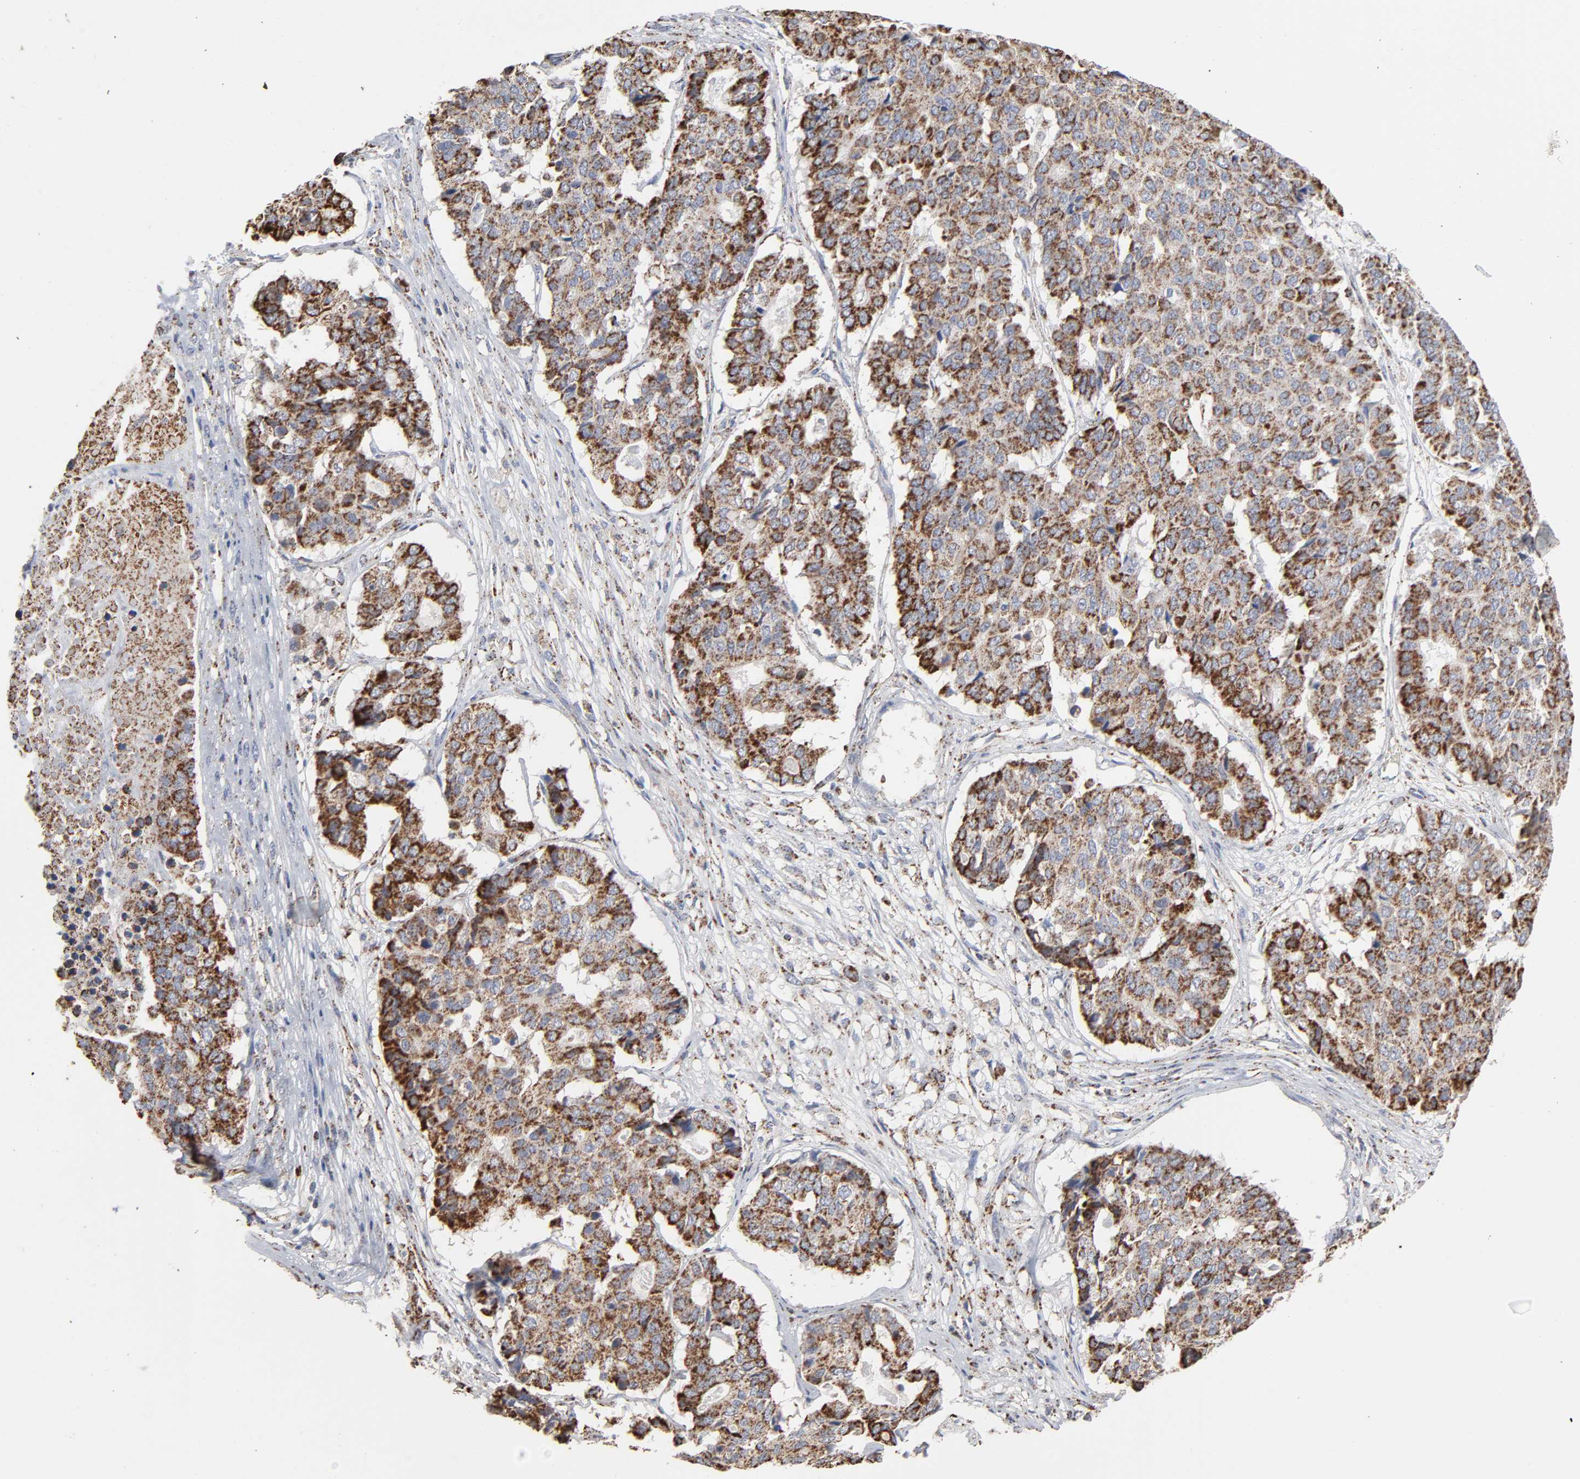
{"staining": {"intensity": "strong", "quantity": ">75%", "location": "cytoplasmic/membranous"}, "tissue": "pancreatic cancer", "cell_type": "Tumor cells", "image_type": "cancer", "snomed": [{"axis": "morphology", "description": "Adenocarcinoma, NOS"}, {"axis": "topography", "description": "Pancreas"}], "caption": "Immunohistochemical staining of human pancreatic cancer (adenocarcinoma) displays high levels of strong cytoplasmic/membranous protein positivity in approximately >75% of tumor cells. (DAB IHC with brightfield microscopy, high magnification).", "gene": "UQCRC1", "patient": {"sex": "male", "age": 50}}